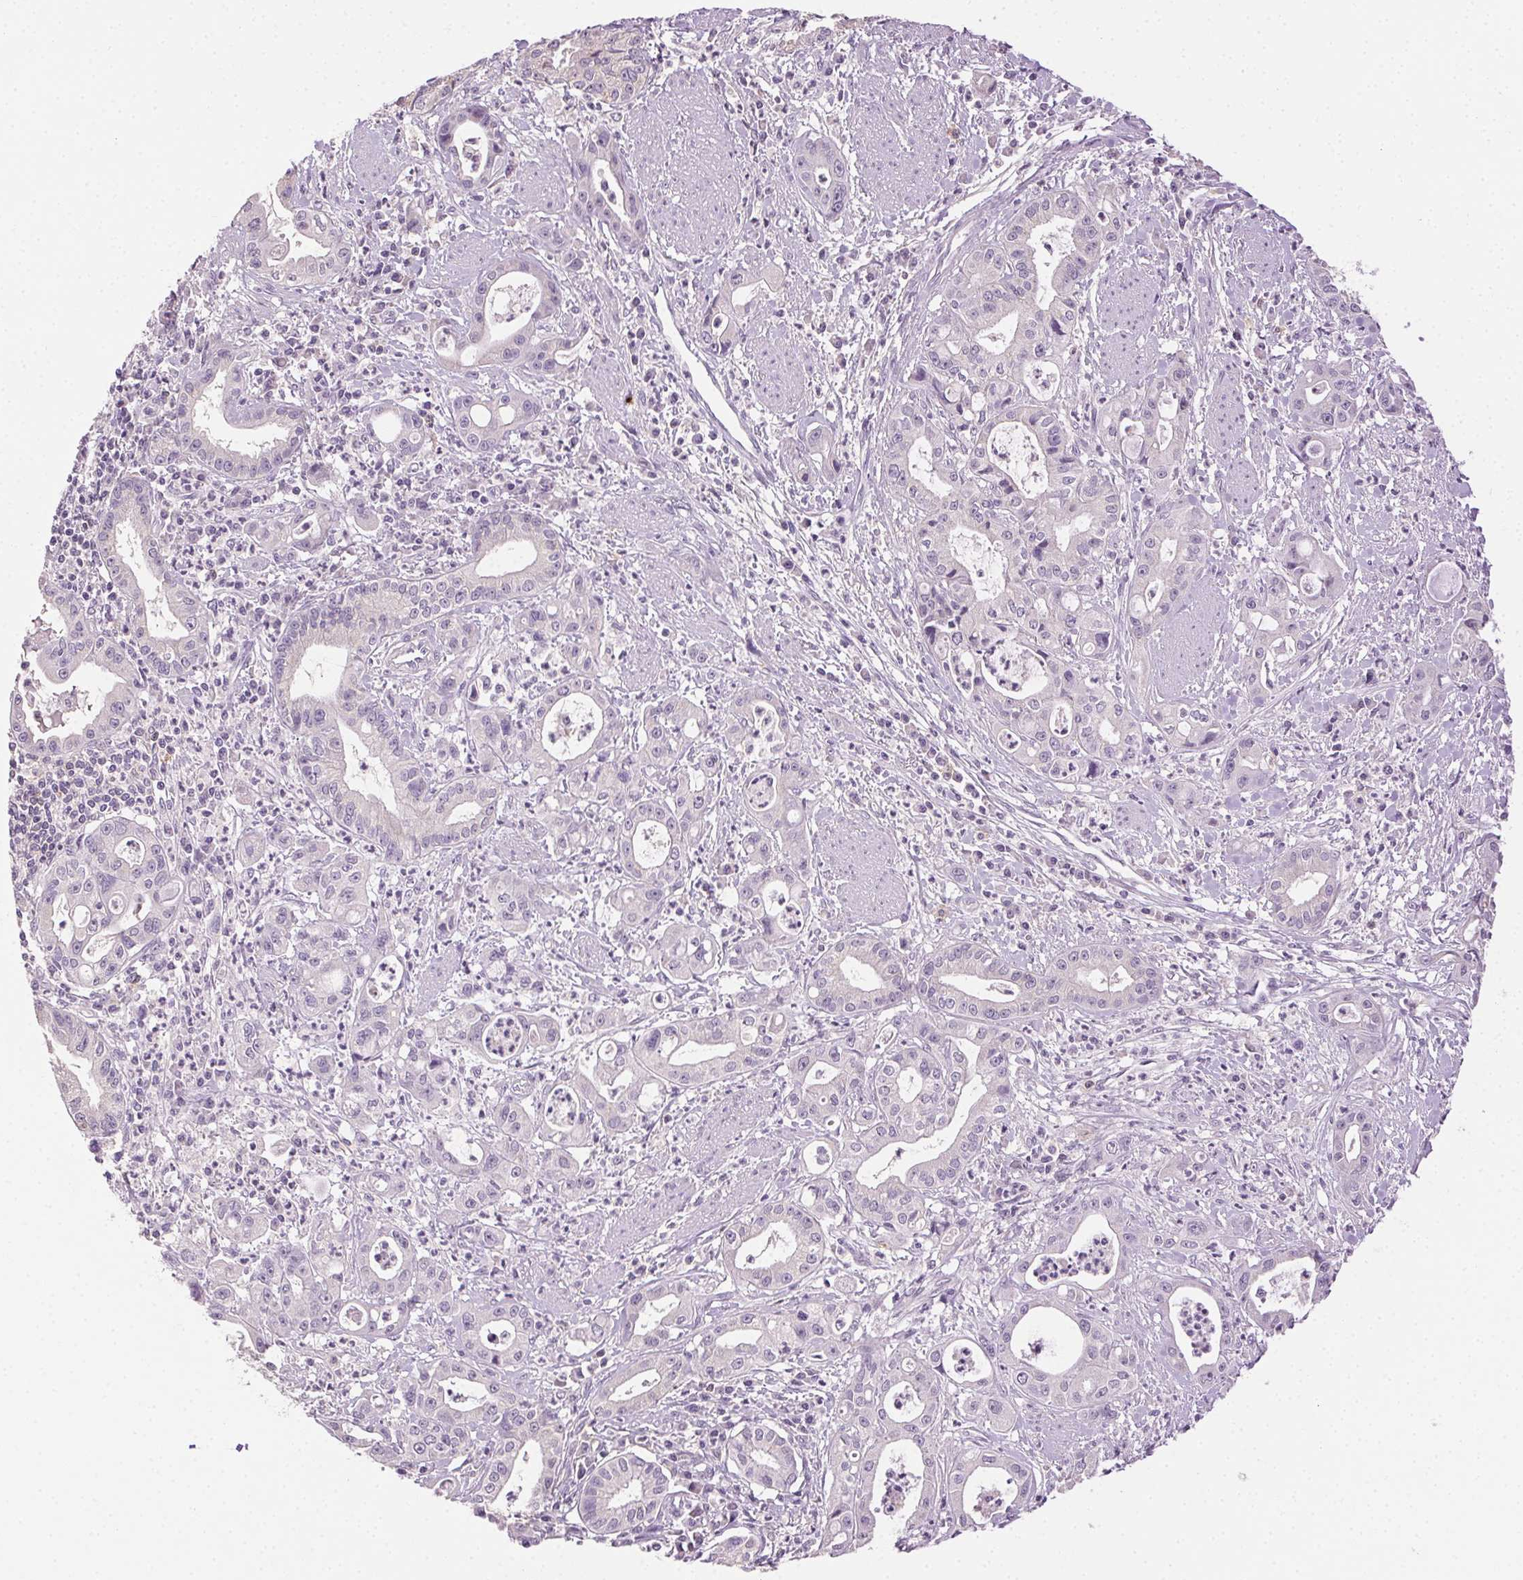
{"staining": {"intensity": "negative", "quantity": "none", "location": "none"}, "tissue": "pancreatic cancer", "cell_type": "Tumor cells", "image_type": "cancer", "snomed": [{"axis": "morphology", "description": "Adenocarcinoma, NOS"}, {"axis": "topography", "description": "Pancreas"}], "caption": "Immunohistochemical staining of pancreatic adenocarcinoma demonstrates no significant staining in tumor cells.", "gene": "AKAP5", "patient": {"sex": "male", "age": 72}}